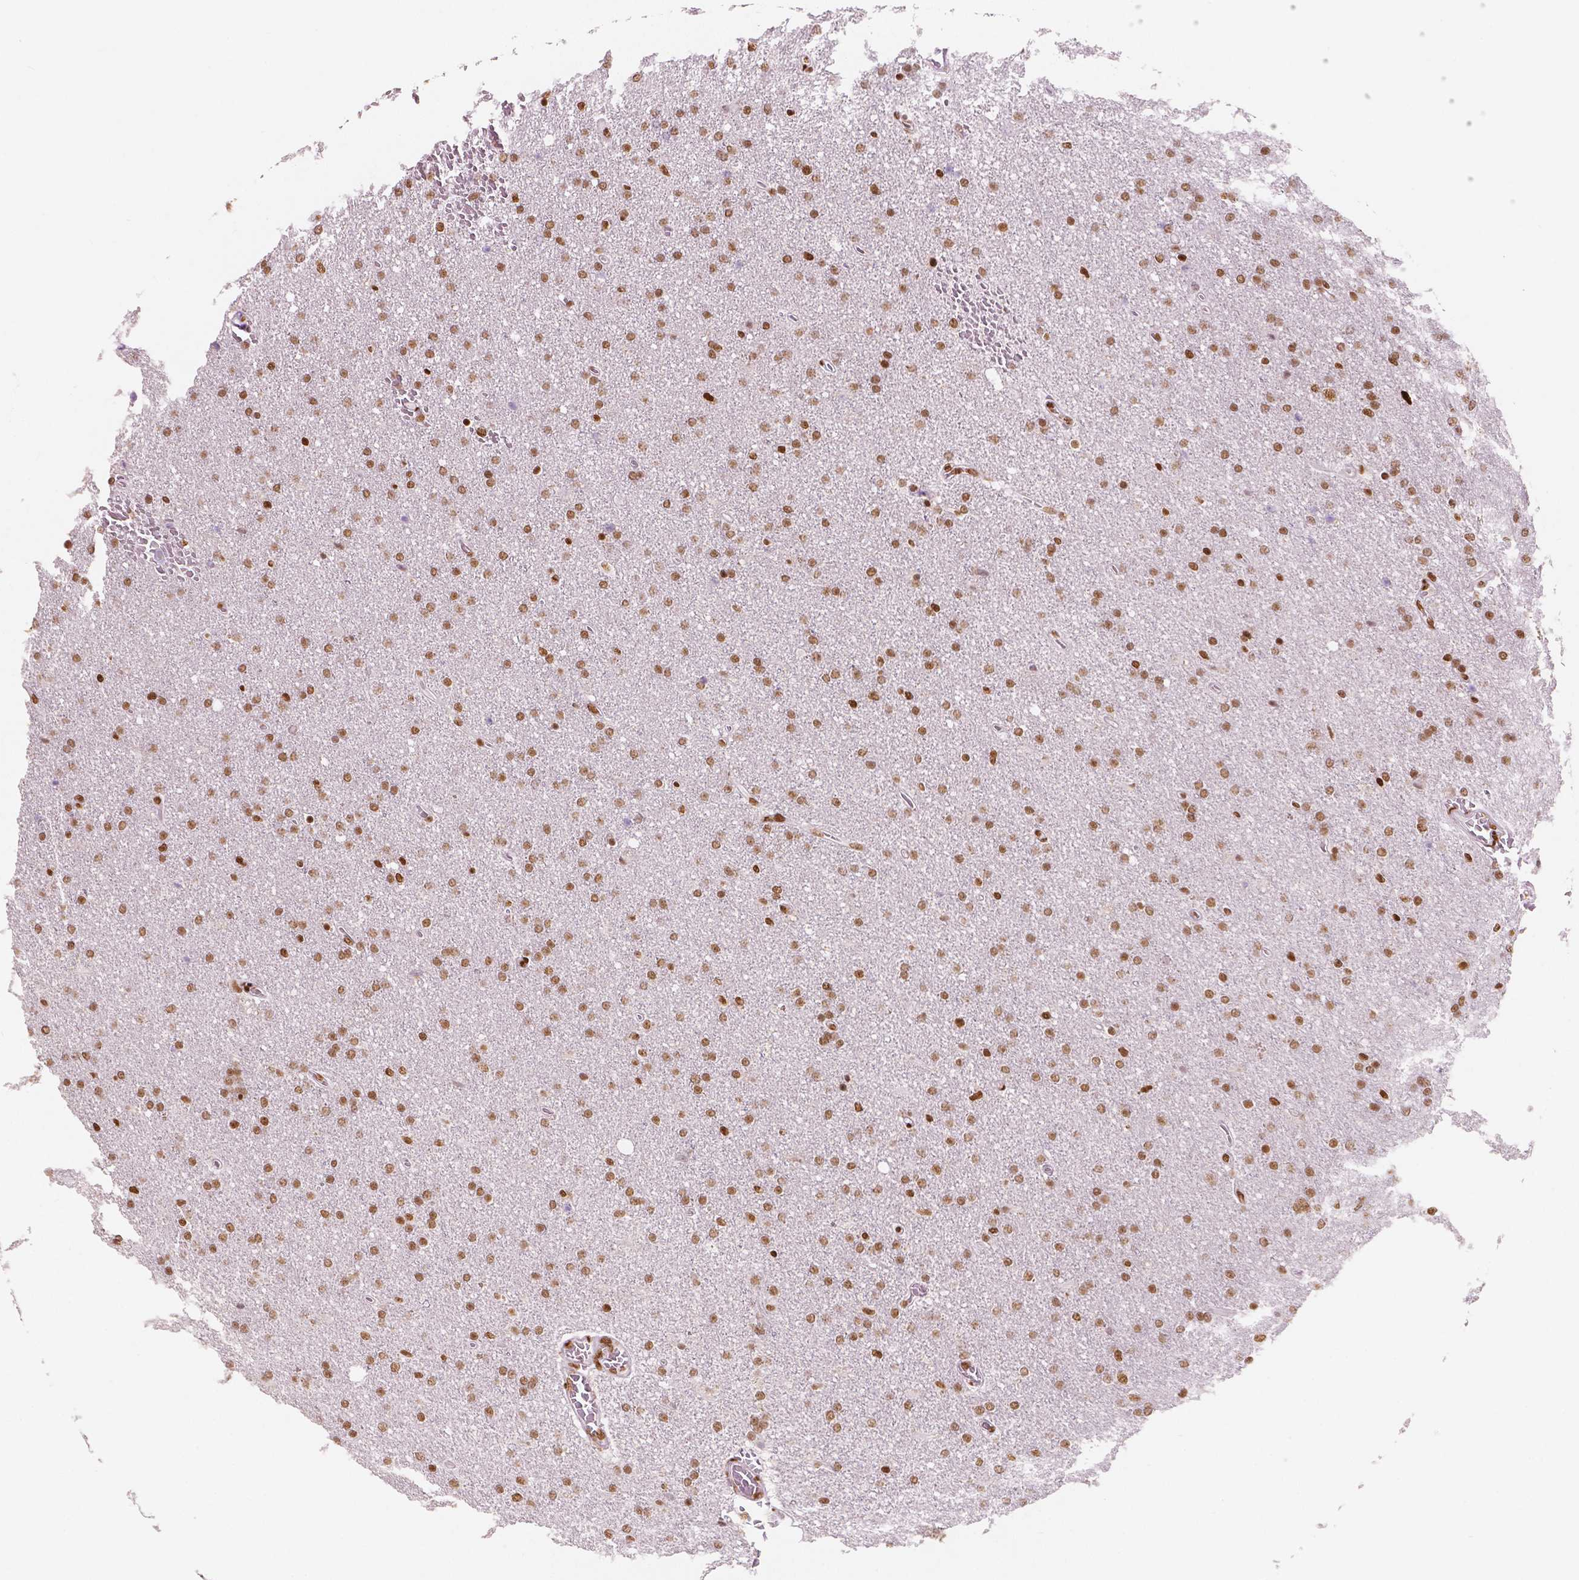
{"staining": {"intensity": "moderate", "quantity": ">75%", "location": "nuclear"}, "tissue": "glioma", "cell_type": "Tumor cells", "image_type": "cancer", "snomed": [{"axis": "morphology", "description": "Glioma, malignant, High grade"}, {"axis": "topography", "description": "Cerebral cortex"}], "caption": "IHC (DAB (3,3'-diaminobenzidine)) staining of human malignant high-grade glioma displays moderate nuclear protein staining in about >75% of tumor cells.", "gene": "BRD4", "patient": {"sex": "male", "age": 70}}